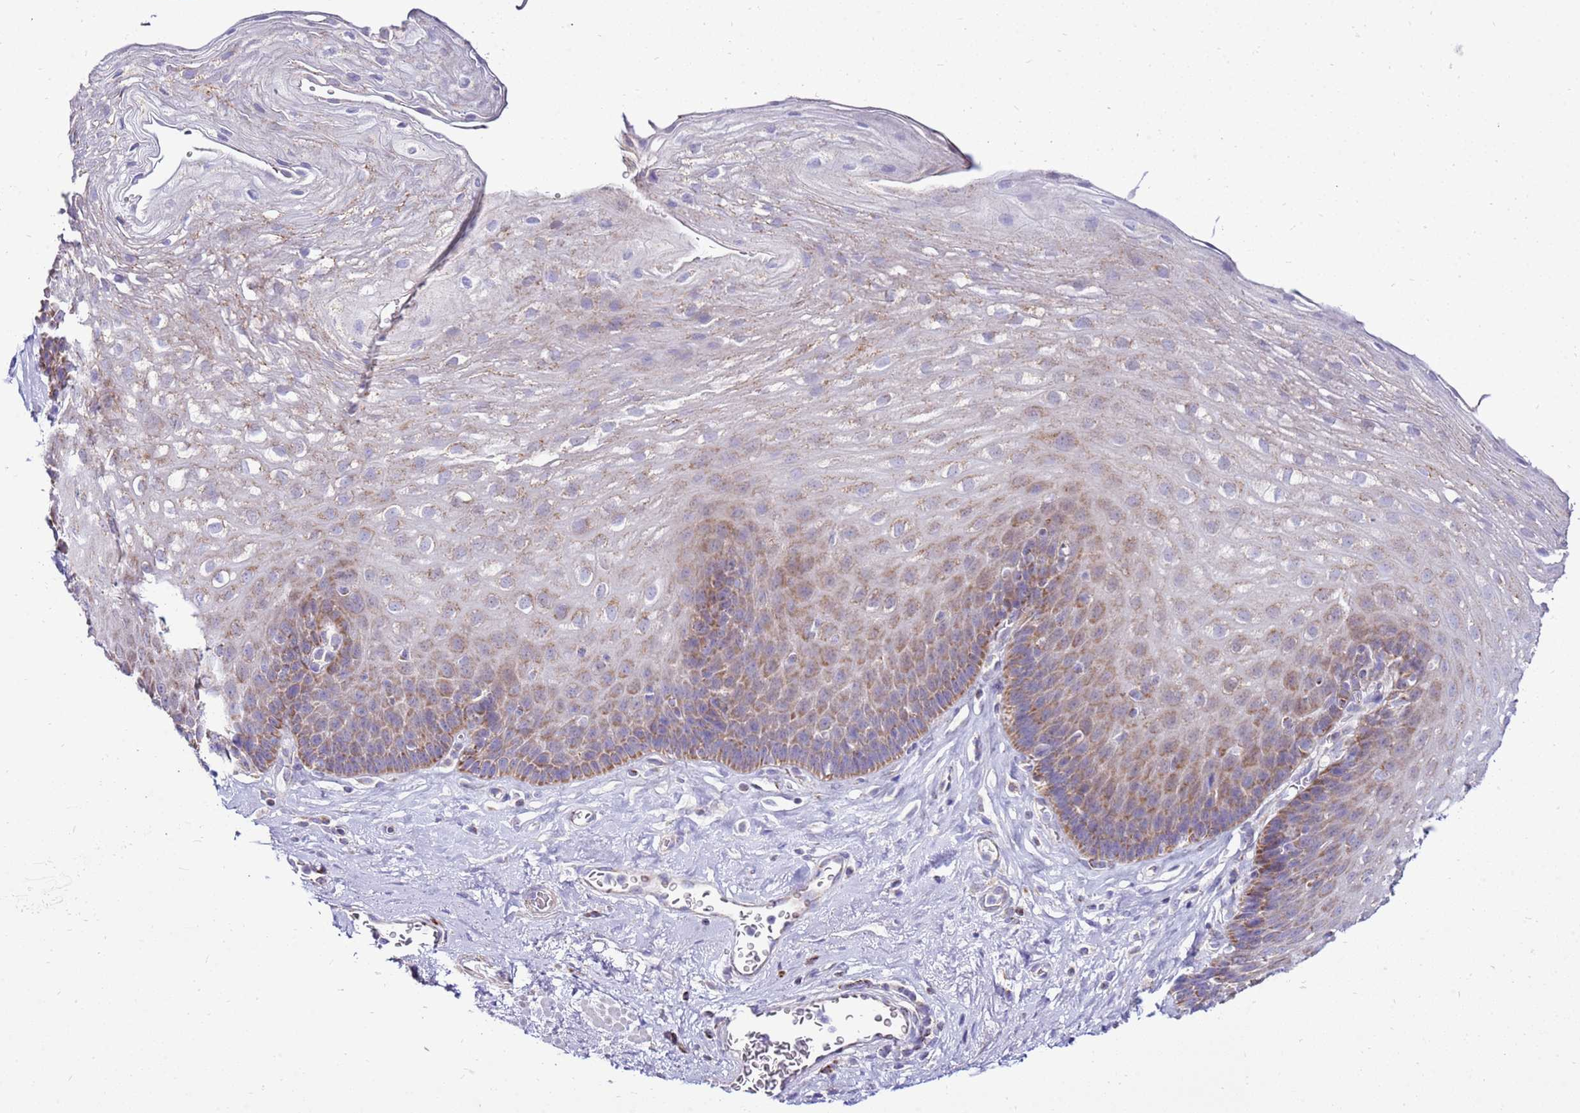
{"staining": {"intensity": "moderate", "quantity": "25%-75%", "location": "cytoplasmic/membranous"}, "tissue": "esophagus", "cell_type": "Squamous epithelial cells", "image_type": "normal", "snomed": [{"axis": "morphology", "description": "Normal tissue, NOS"}, {"axis": "topography", "description": "Esophagus"}], "caption": "A photomicrograph of human esophagus stained for a protein shows moderate cytoplasmic/membranous brown staining in squamous epithelial cells. (Stains: DAB (3,3'-diaminobenzidine) in brown, nuclei in blue, Microscopy: brightfield microscopy at high magnification).", "gene": "IGF1R", "patient": {"sex": "female", "age": 66}}